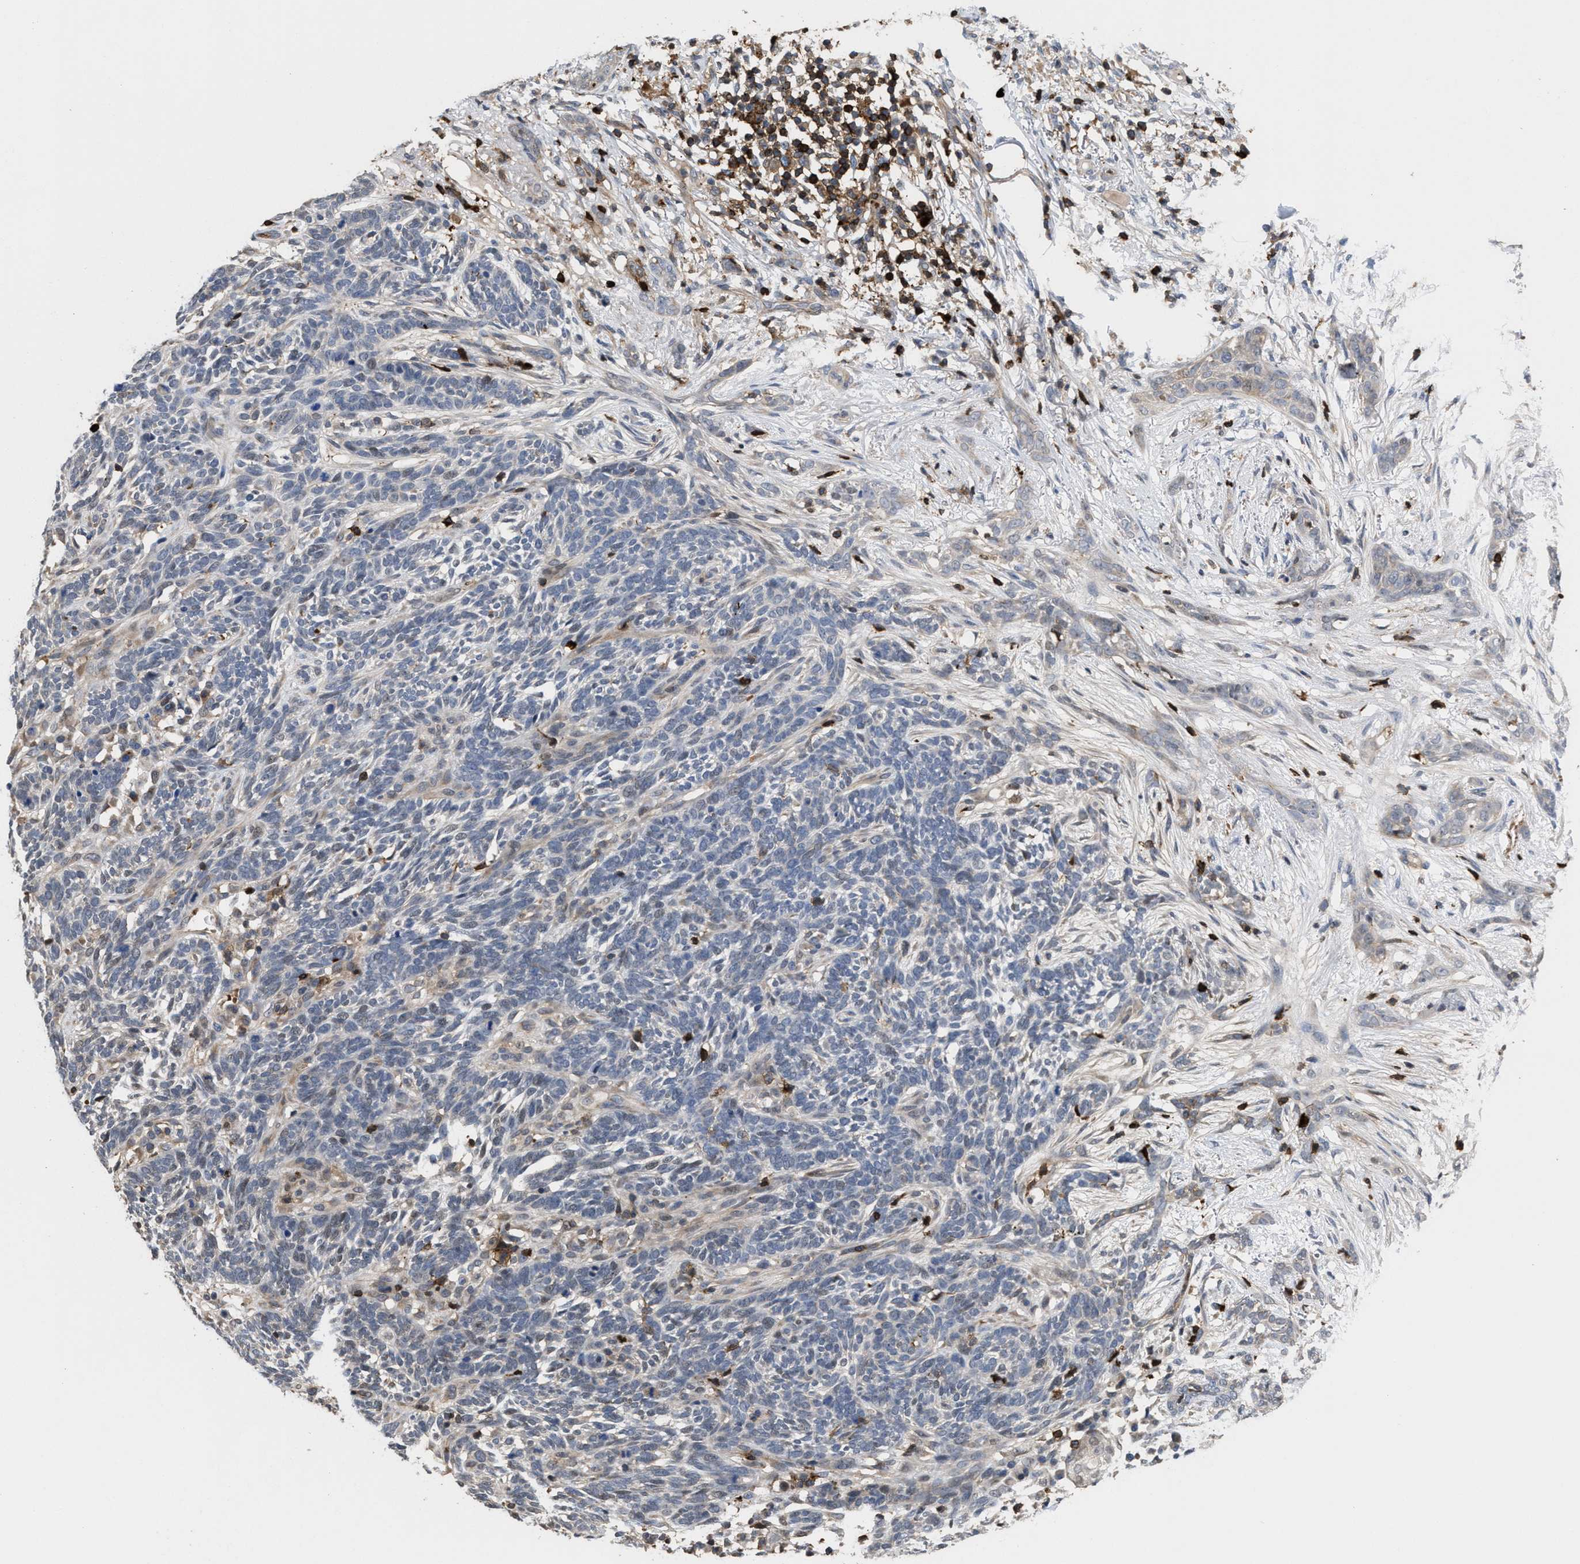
{"staining": {"intensity": "negative", "quantity": "none", "location": "none"}, "tissue": "skin cancer", "cell_type": "Tumor cells", "image_type": "cancer", "snomed": [{"axis": "morphology", "description": "Basal cell carcinoma"}, {"axis": "morphology", "description": "Adnexal tumor, benign"}, {"axis": "topography", "description": "Skin"}], "caption": "An immunohistochemistry (IHC) image of skin benign adnexal tumor is shown. There is no staining in tumor cells of skin benign adnexal tumor.", "gene": "PTPRE", "patient": {"sex": "female", "age": 42}}